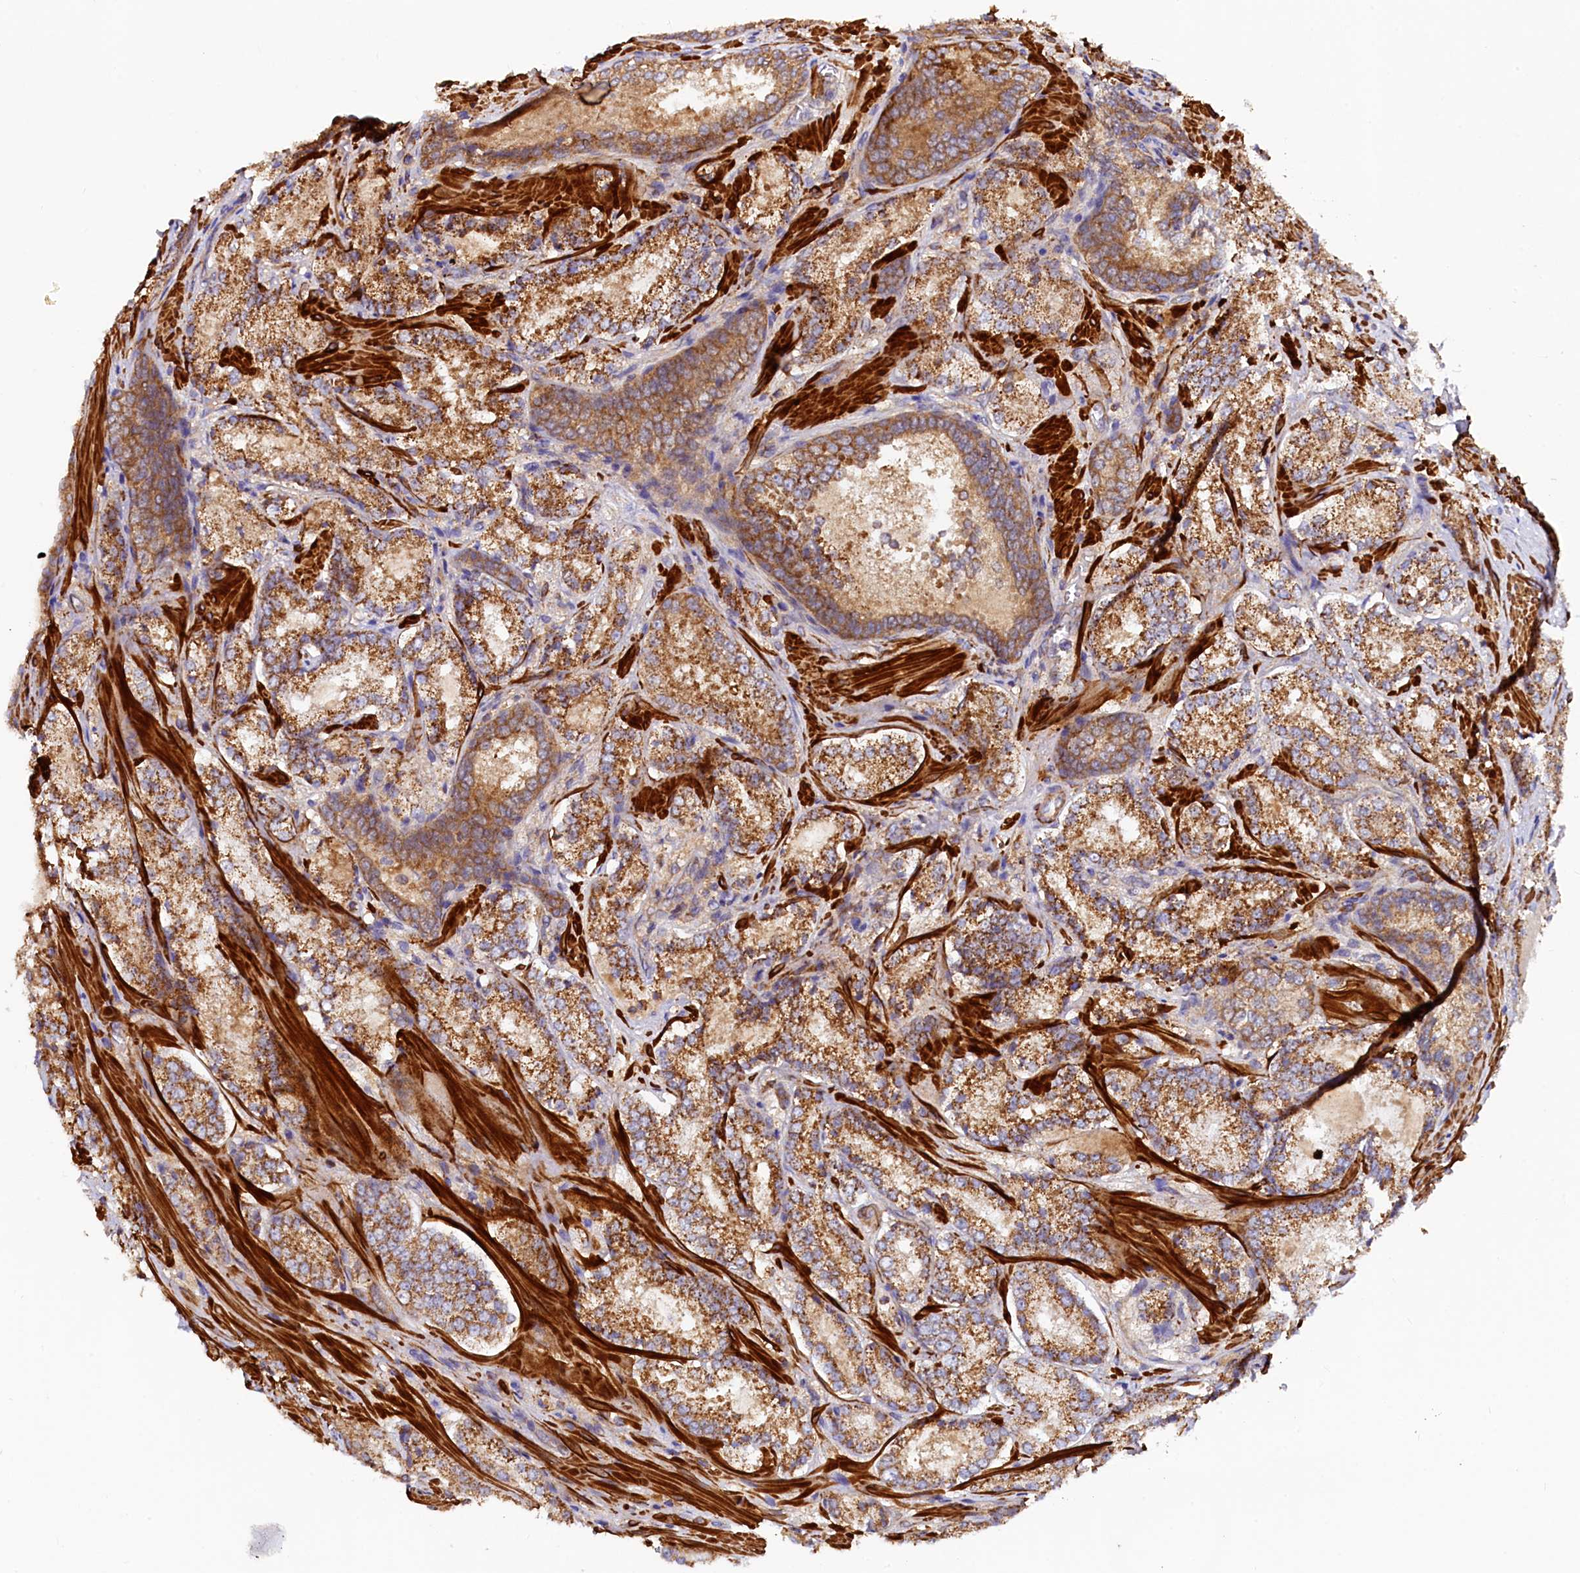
{"staining": {"intensity": "strong", "quantity": ">75%", "location": "cytoplasmic/membranous"}, "tissue": "prostate cancer", "cell_type": "Tumor cells", "image_type": "cancer", "snomed": [{"axis": "morphology", "description": "Adenocarcinoma, Low grade"}, {"axis": "topography", "description": "Prostate"}], "caption": "Prostate cancer stained with a brown dye demonstrates strong cytoplasmic/membranous positive positivity in approximately >75% of tumor cells.", "gene": "CIAO3", "patient": {"sex": "male", "age": 74}}